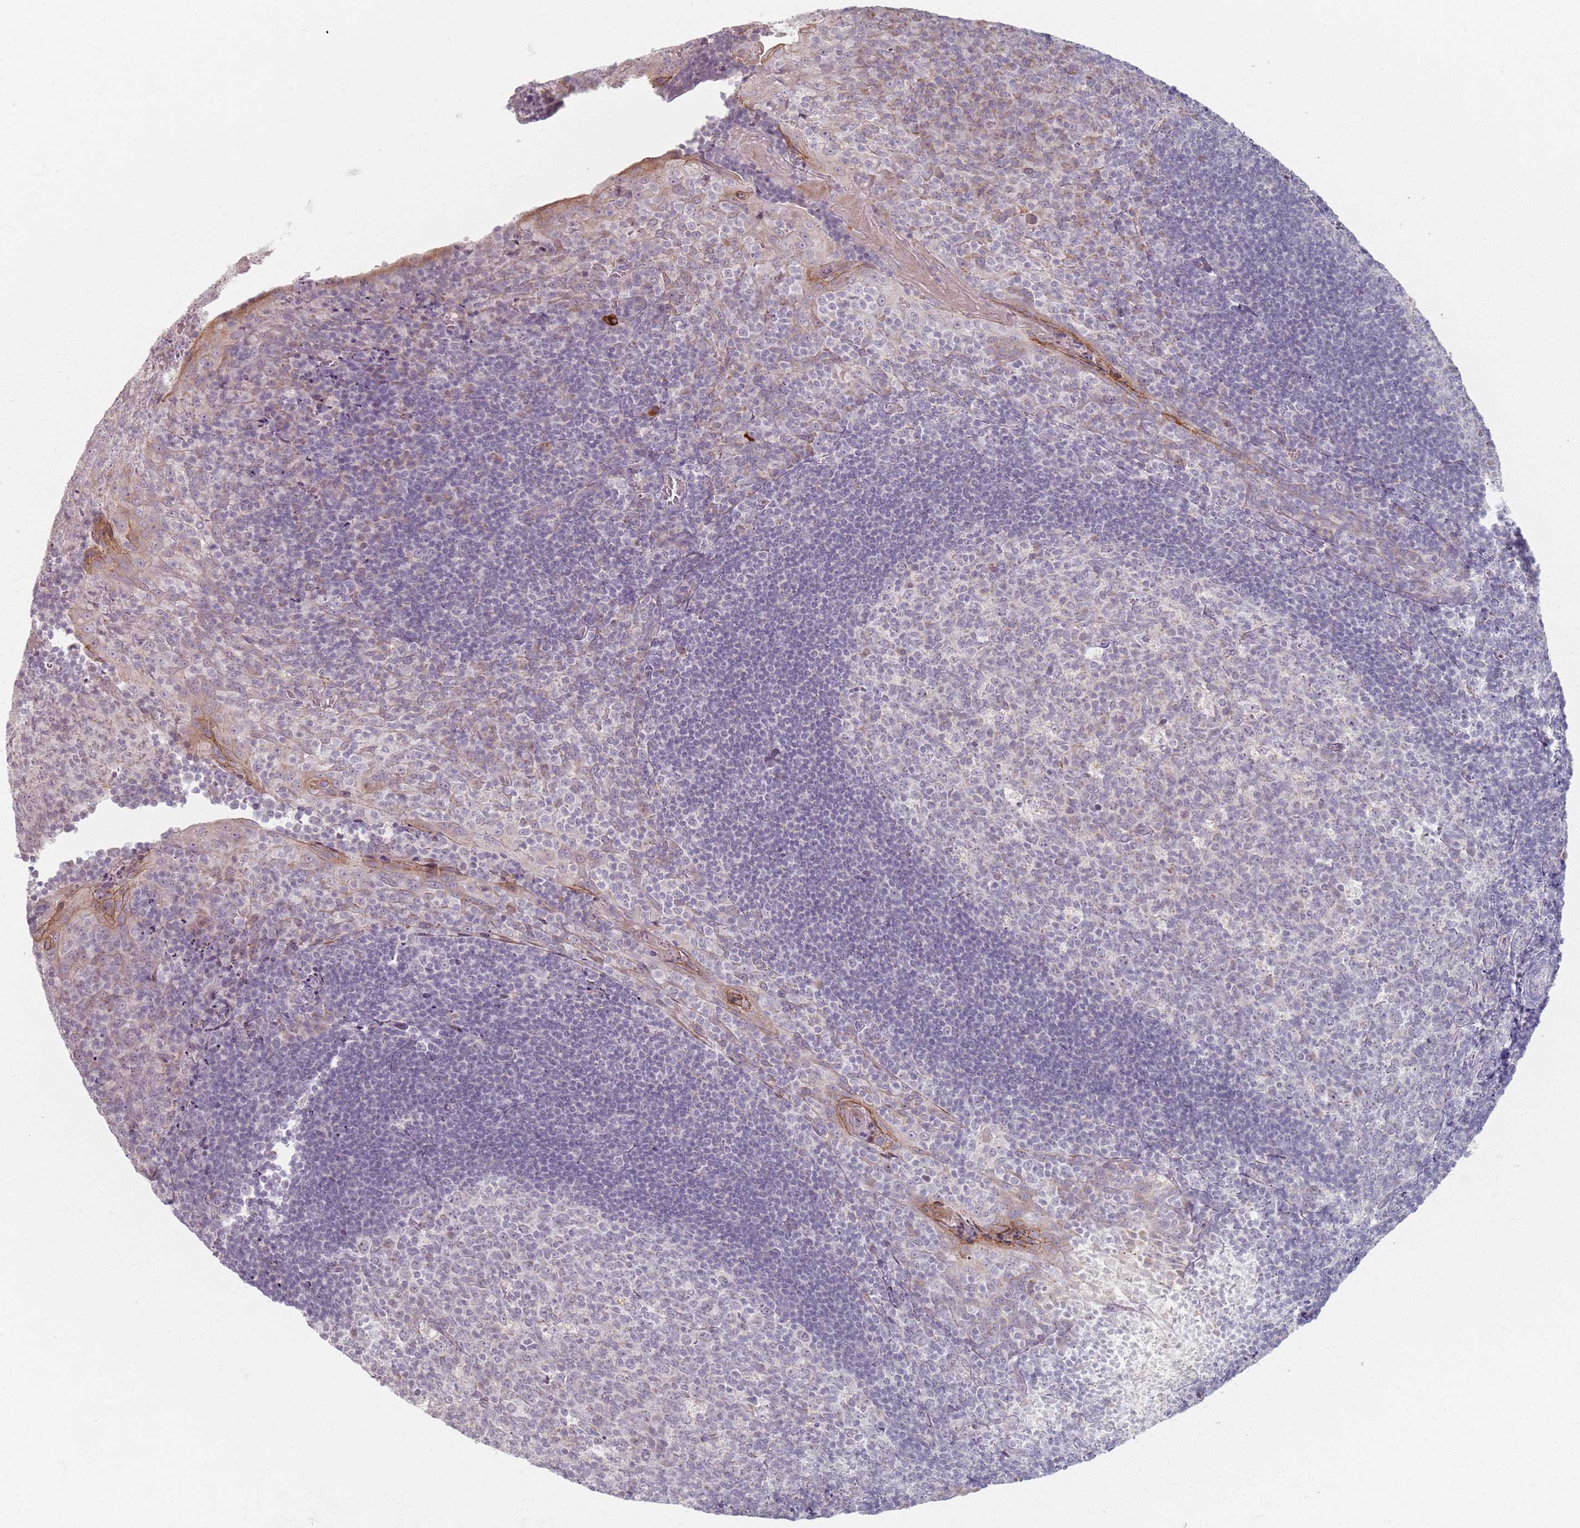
{"staining": {"intensity": "negative", "quantity": "none", "location": "none"}, "tissue": "tonsil", "cell_type": "Germinal center cells", "image_type": "normal", "snomed": [{"axis": "morphology", "description": "Normal tissue, NOS"}, {"axis": "topography", "description": "Tonsil"}], "caption": "Immunohistochemistry (IHC) micrograph of benign tonsil: human tonsil stained with DAB (3,3'-diaminobenzidine) reveals no significant protein expression in germinal center cells.", "gene": "PKD2L2", "patient": {"sex": "male", "age": 17}}